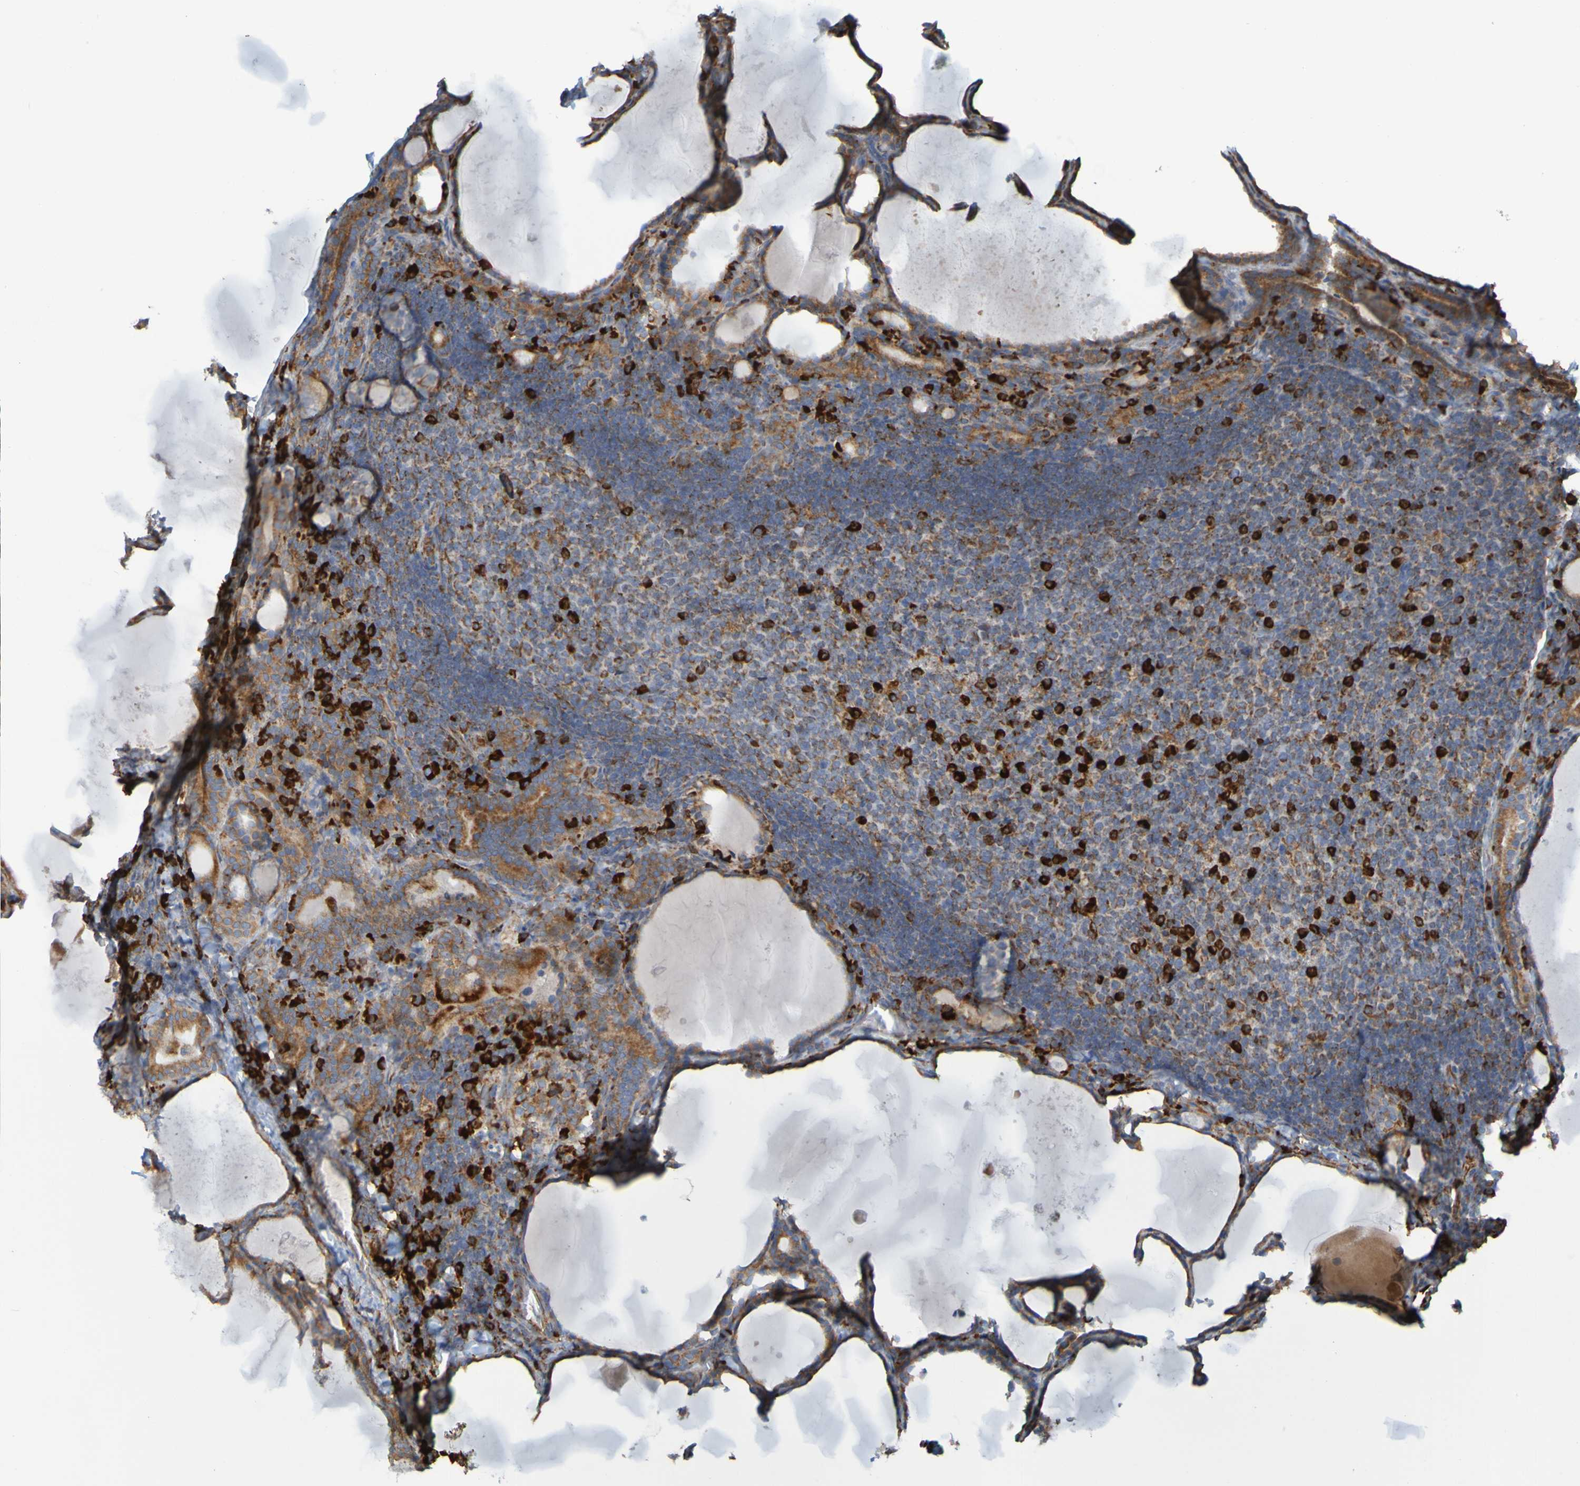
{"staining": {"intensity": "moderate", "quantity": "25%-75%", "location": "cytoplasmic/membranous"}, "tissue": "thyroid cancer", "cell_type": "Tumor cells", "image_type": "cancer", "snomed": [{"axis": "morphology", "description": "Papillary adenocarcinoma, NOS"}, {"axis": "topography", "description": "Thyroid gland"}], "caption": "Papillary adenocarcinoma (thyroid) tissue shows moderate cytoplasmic/membranous positivity in about 25%-75% of tumor cells, visualized by immunohistochemistry. (DAB = brown stain, brightfield microscopy at high magnification).", "gene": "SSR1", "patient": {"sex": "female", "age": 42}}